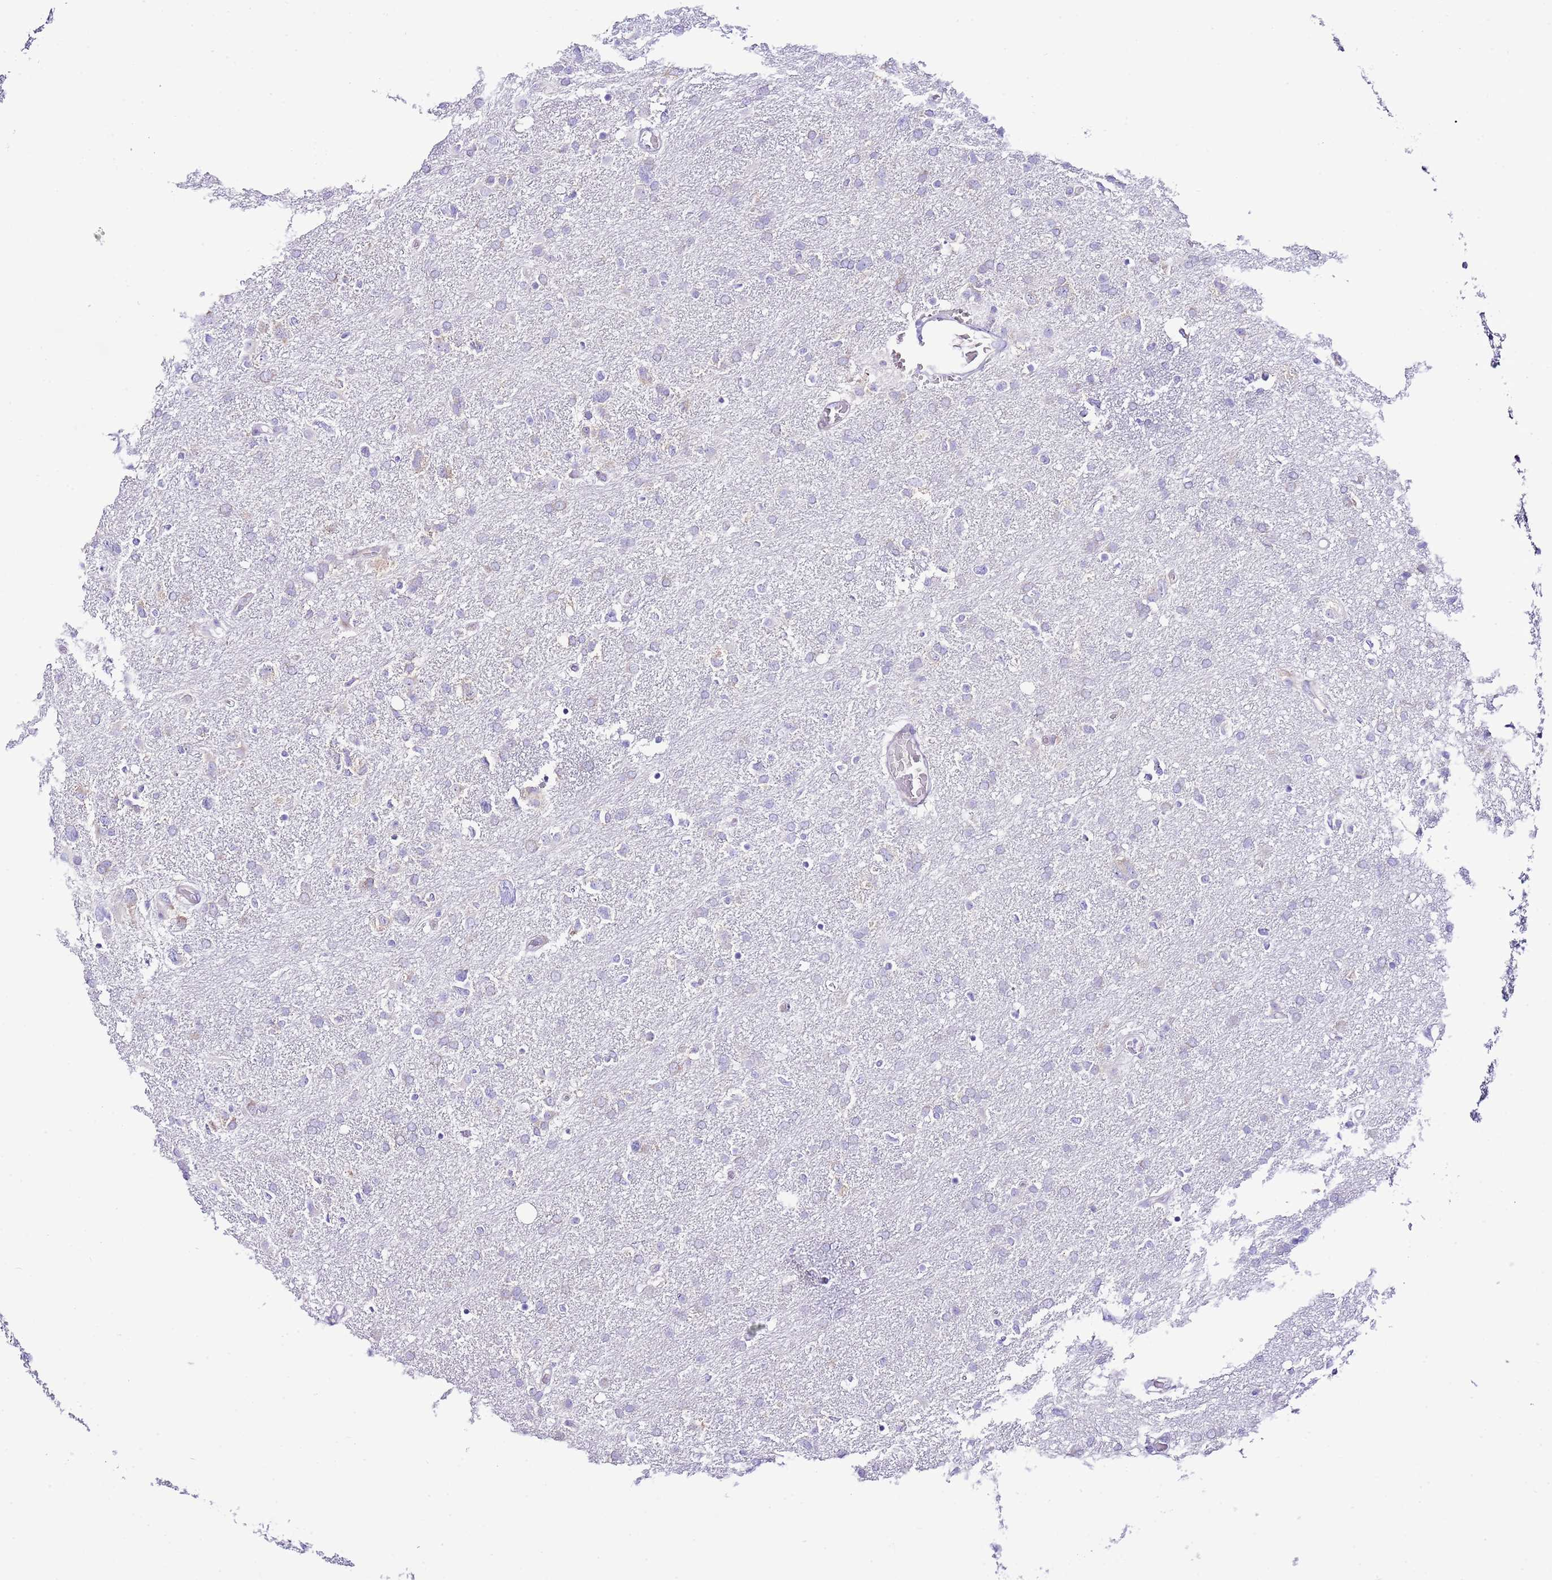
{"staining": {"intensity": "negative", "quantity": "none", "location": "none"}, "tissue": "glioma", "cell_type": "Tumor cells", "image_type": "cancer", "snomed": [{"axis": "morphology", "description": "Glioma, malignant, High grade"}, {"axis": "topography", "description": "Brain"}], "caption": "The histopathology image reveals no significant staining in tumor cells of glioma.", "gene": "RPS10", "patient": {"sex": "male", "age": 61}}